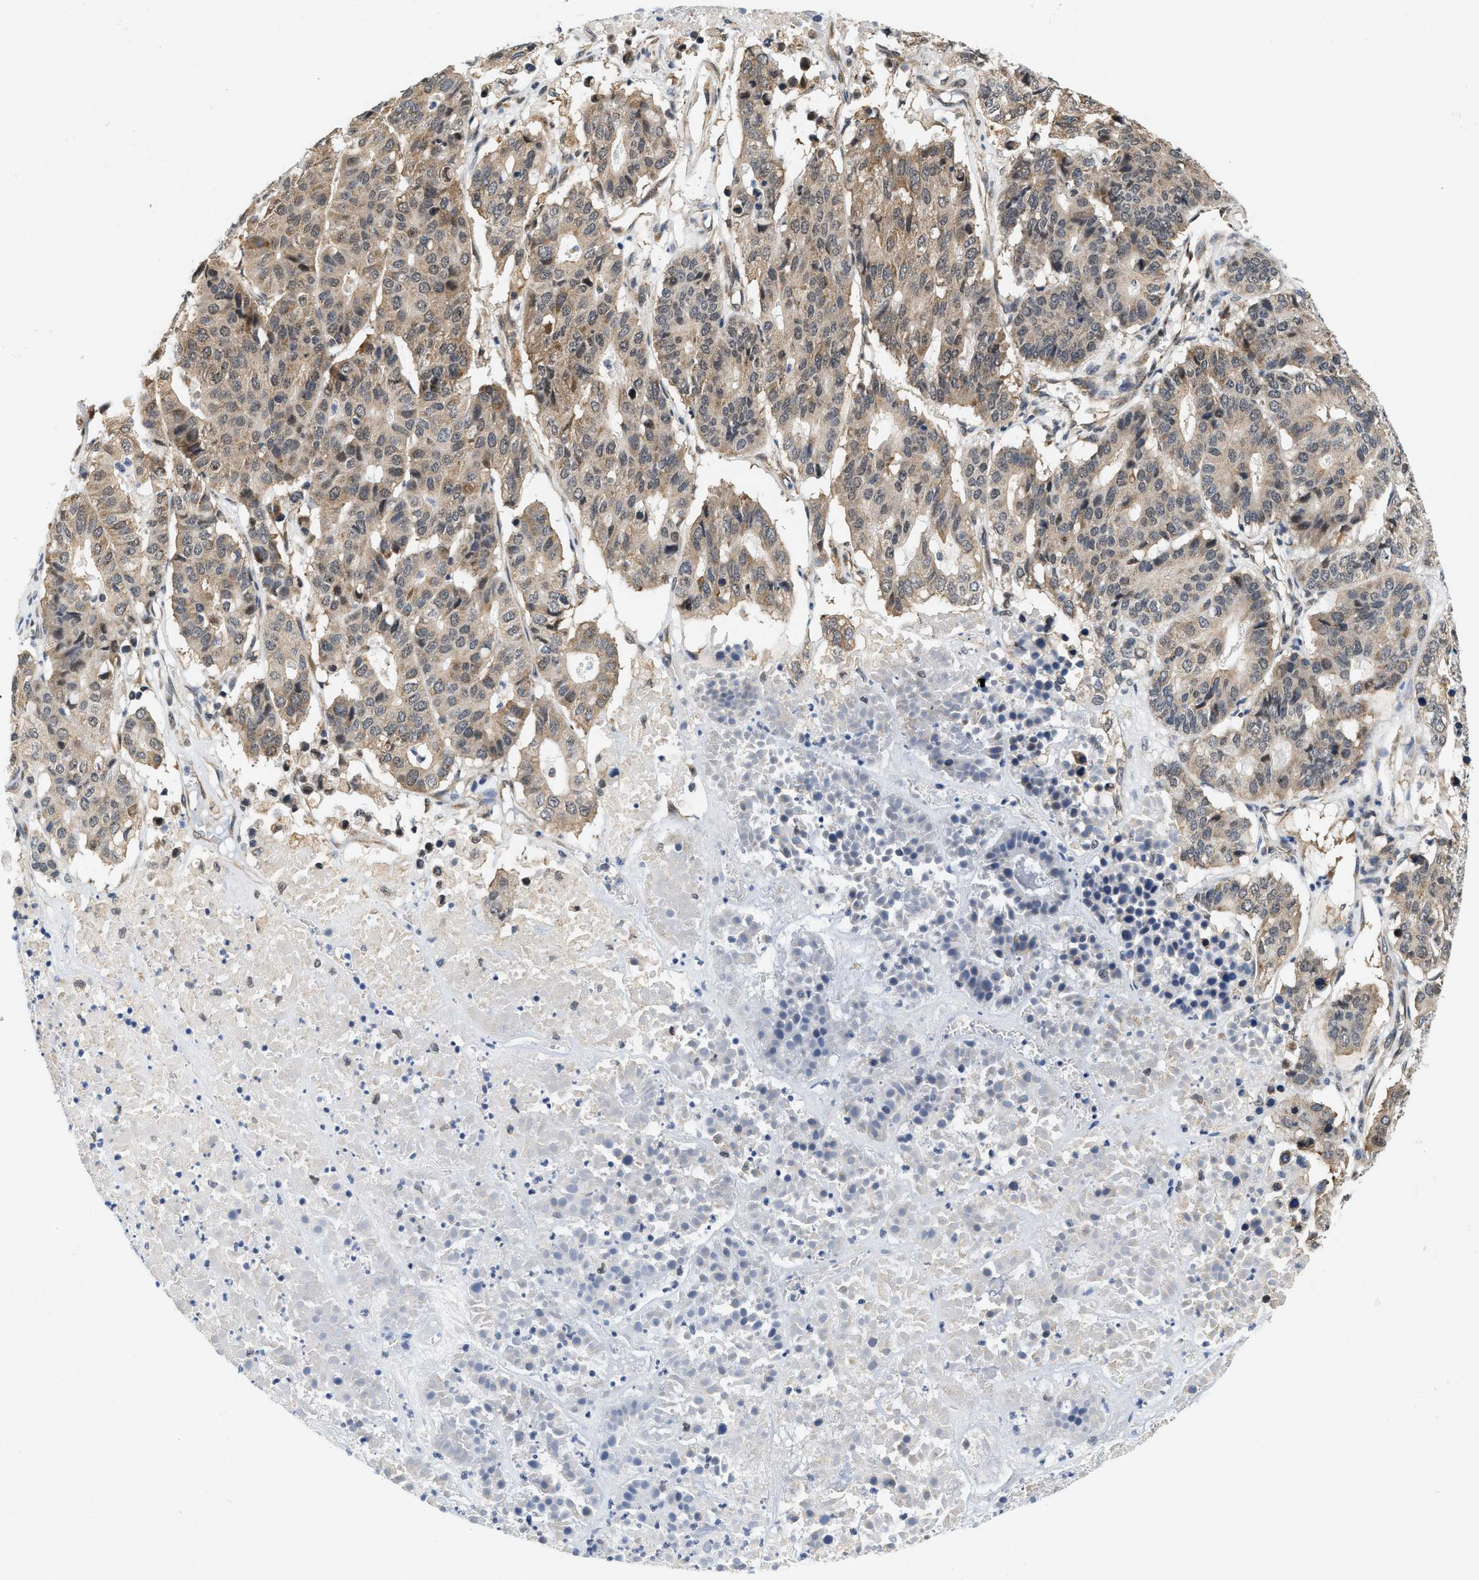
{"staining": {"intensity": "weak", "quantity": ">75%", "location": "cytoplasmic/membranous"}, "tissue": "pancreatic cancer", "cell_type": "Tumor cells", "image_type": "cancer", "snomed": [{"axis": "morphology", "description": "Adenocarcinoma, NOS"}, {"axis": "topography", "description": "Pancreas"}], "caption": "Immunohistochemistry (DAB) staining of adenocarcinoma (pancreatic) reveals weak cytoplasmic/membranous protein staining in approximately >75% of tumor cells.", "gene": "GIGYF1", "patient": {"sex": "male", "age": 50}}